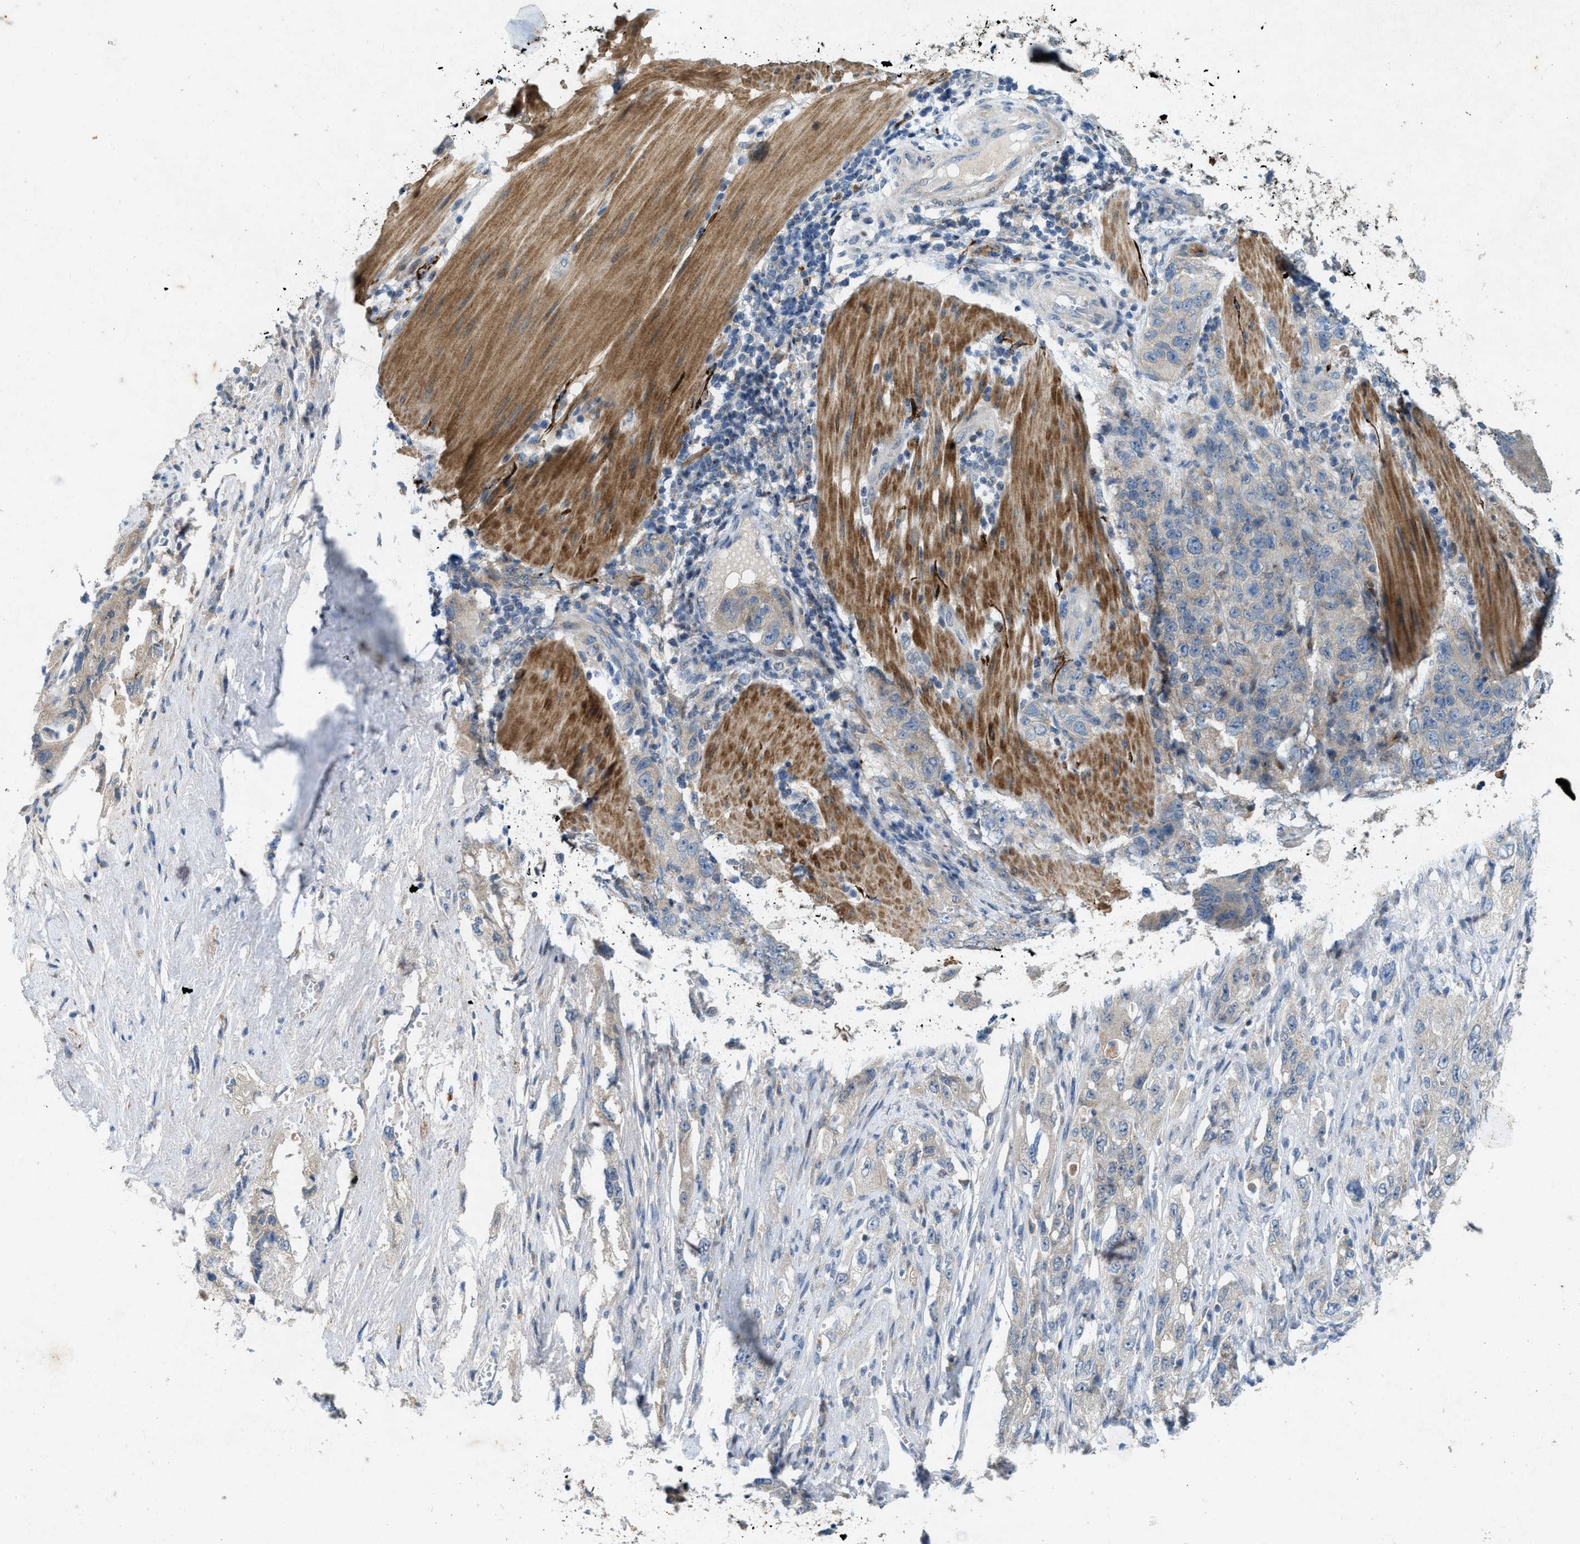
{"staining": {"intensity": "weak", "quantity": "<25%", "location": "cytoplasmic/membranous"}, "tissue": "pancreatic cancer", "cell_type": "Tumor cells", "image_type": "cancer", "snomed": [{"axis": "morphology", "description": "Adenocarcinoma, NOS"}, {"axis": "topography", "description": "Pancreas"}], "caption": "Immunohistochemical staining of human pancreatic cancer (adenocarcinoma) demonstrates no significant expression in tumor cells.", "gene": "URGCP", "patient": {"sex": "female", "age": 73}}